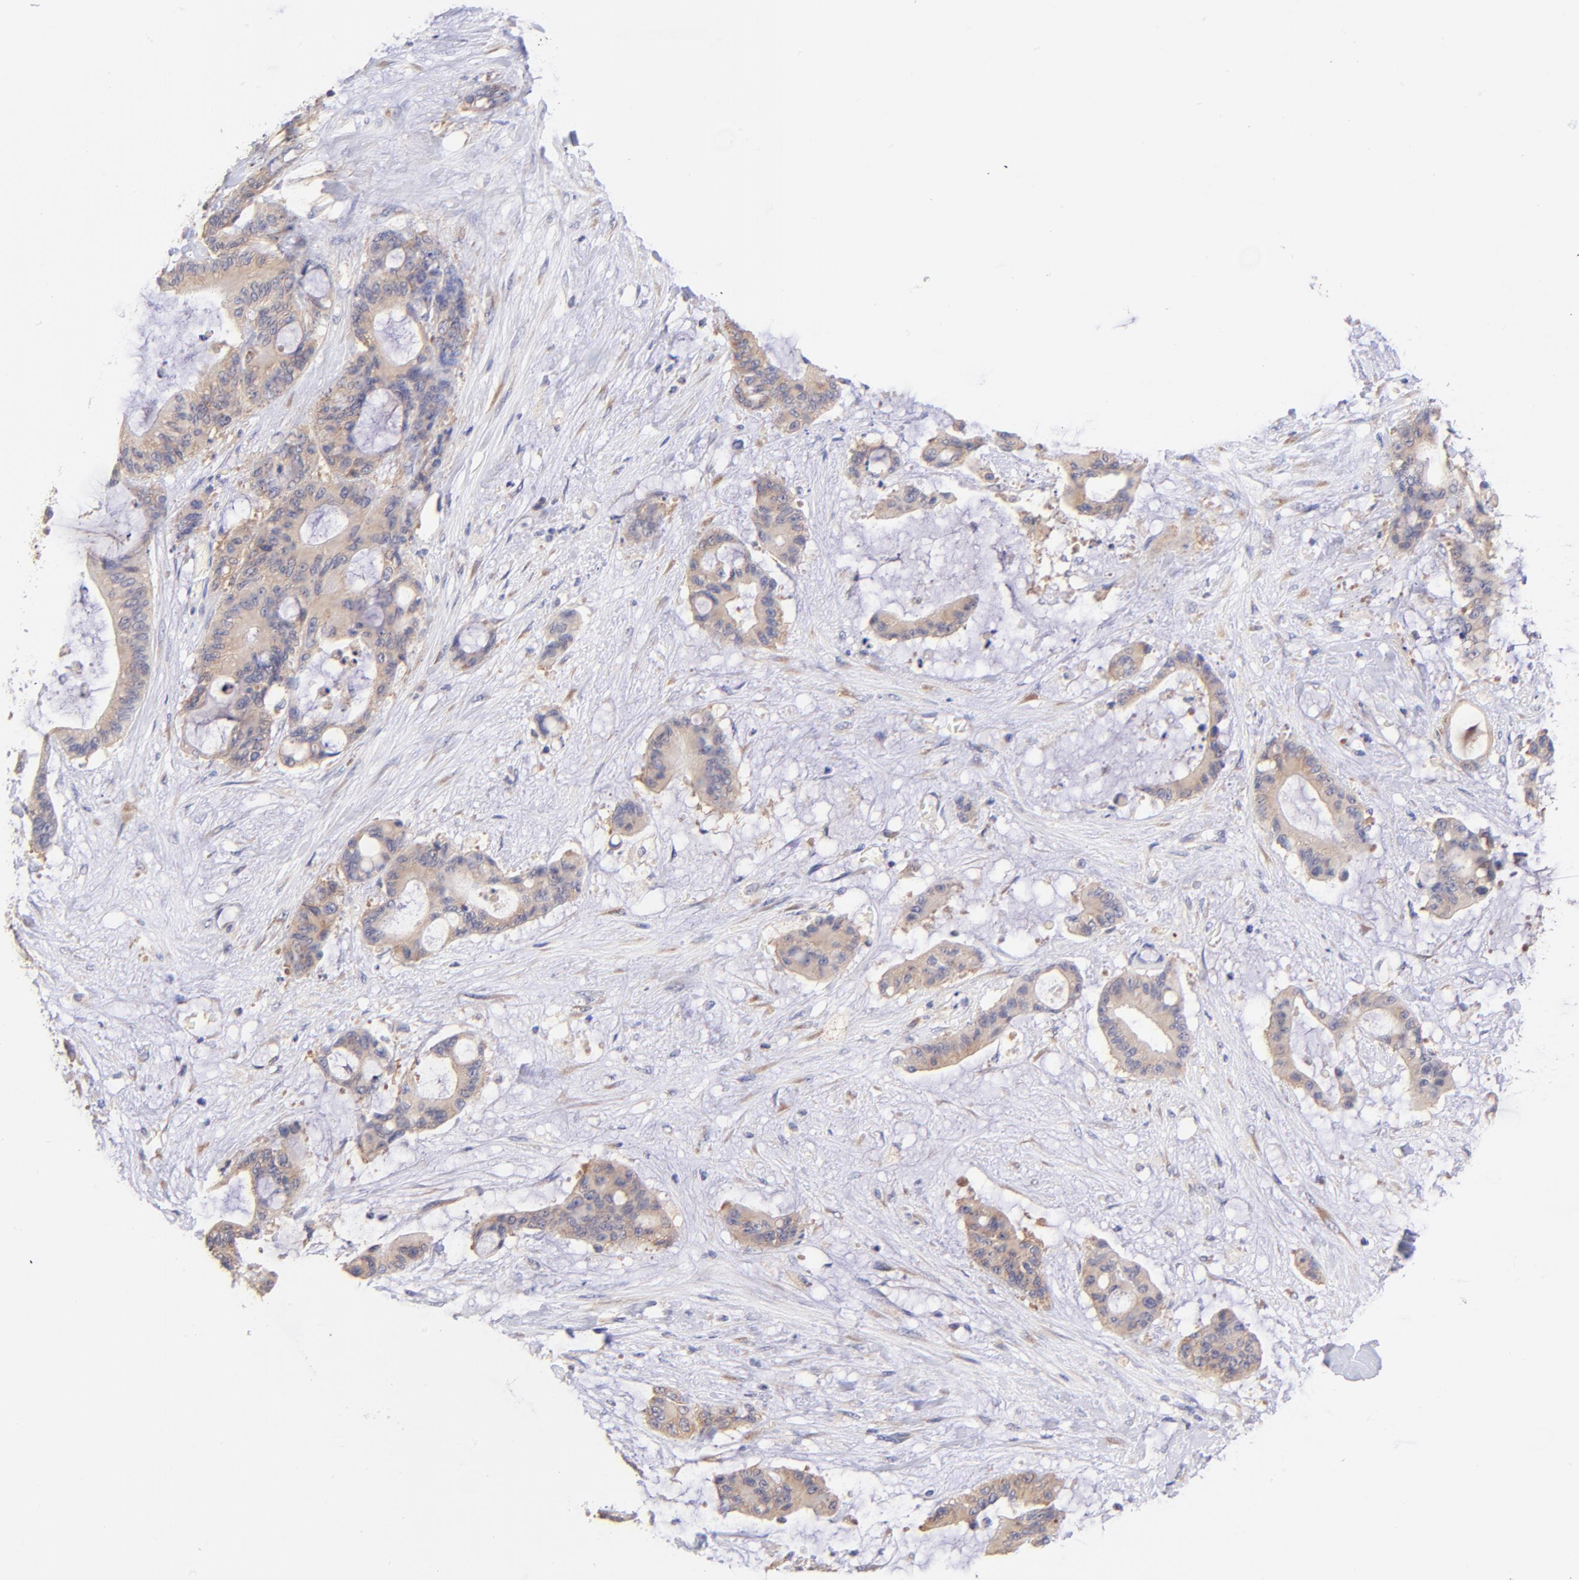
{"staining": {"intensity": "moderate", "quantity": ">75%", "location": "cytoplasmic/membranous"}, "tissue": "liver cancer", "cell_type": "Tumor cells", "image_type": "cancer", "snomed": [{"axis": "morphology", "description": "Cholangiocarcinoma"}, {"axis": "topography", "description": "Liver"}], "caption": "An immunohistochemistry (IHC) image of tumor tissue is shown. Protein staining in brown highlights moderate cytoplasmic/membranous positivity in liver cancer within tumor cells.", "gene": "RPL11", "patient": {"sex": "female", "age": 73}}